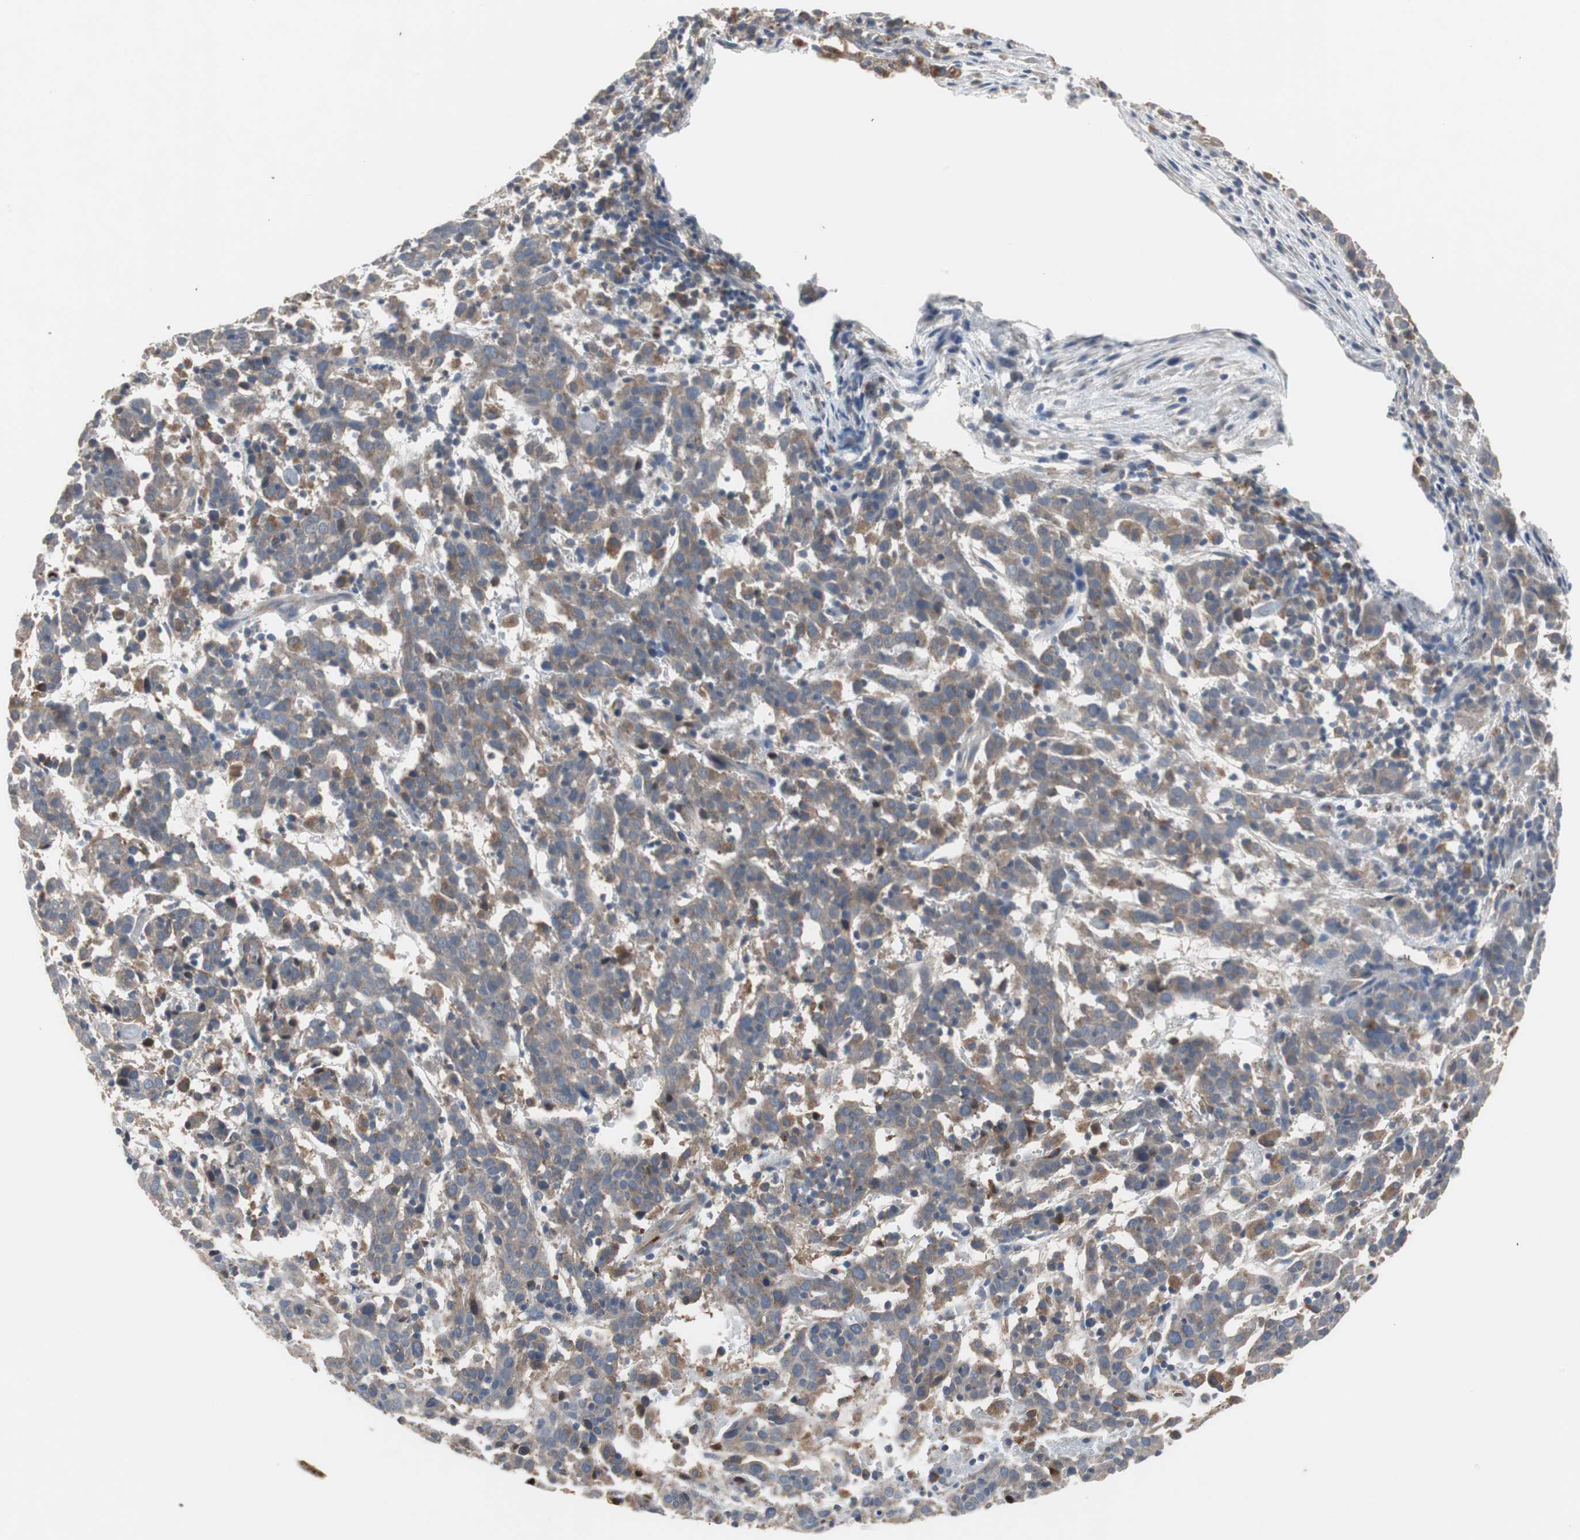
{"staining": {"intensity": "weak", "quantity": ">75%", "location": "cytoplasmic/membranous"}, "tissue": "cervical cancer", "cell_type": "Tumor cells", "image_type": "cancer", "snomed": [{"axis": "morphology", "description": "Normal tissue, NOS"}, {"axis": "morphology", "description": "Squamous cell carcinoma, NOS"}, {"axis": "topography", "description": "Cervix"}], "caption": "Brown immunohistochemical staining in cervical cancer exhibits weak cytoplasmic/membranous expression in approximately >75% of tumor cells.", "gene": "SORT1", "patient": {"sex": "female", "age": 67}}